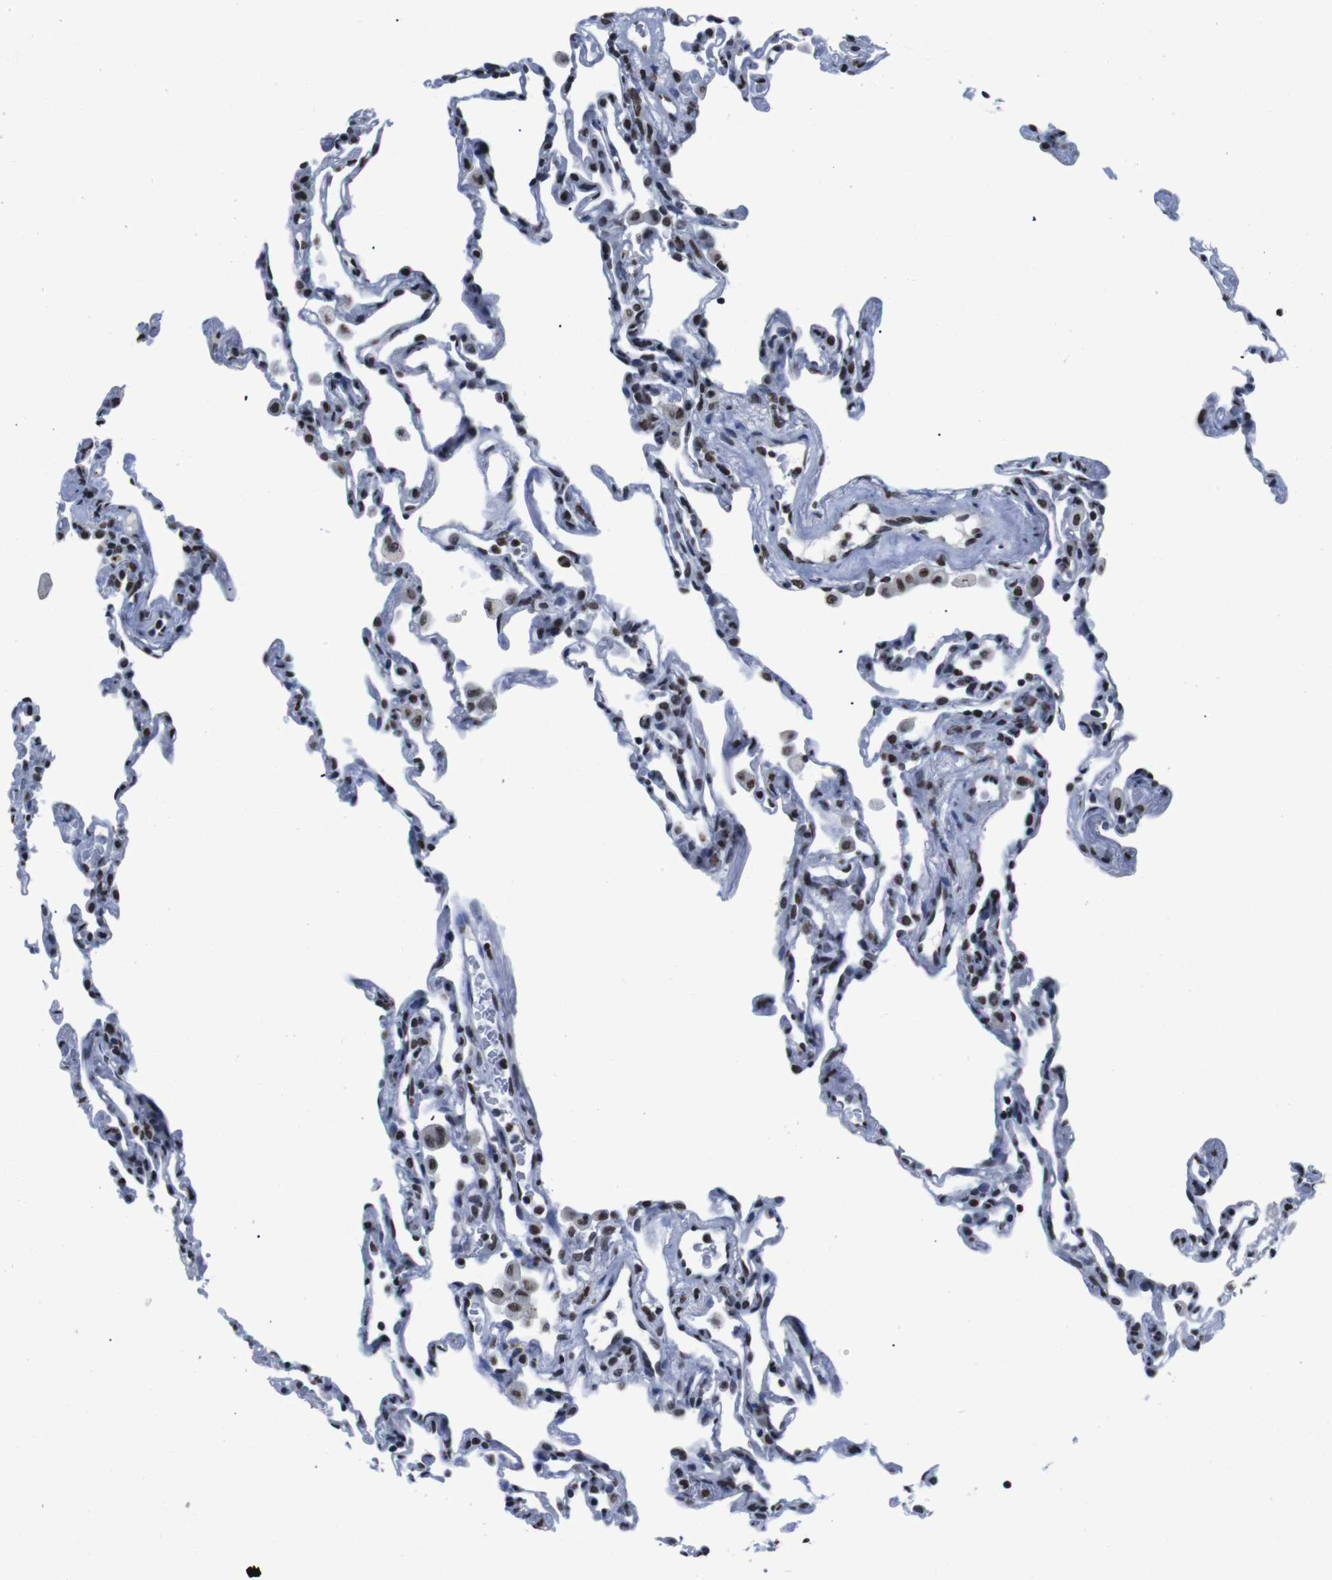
{"staining": {"intensity": "strong", "quantity": ">75%", "location": "nuclear"}, "tissue": "lung", "cell_type": "Alveolar cells", "image_type": "normal", "snomed": [{"axis": "morphology", "description": "Normal tissue, NOS"}, {"axis": "topography", "description": "Lung"}], "caption": "High-magnification brightfield microscopy of benign lung stained with DAB (brown) and counterstained with hematoxylin (blue). alveolar cells exhibit strong nuclear staining is appreciated in about>75% of cells.", "gene": "PIP4P2", "patient": {"sex": "male", "age": 59}}